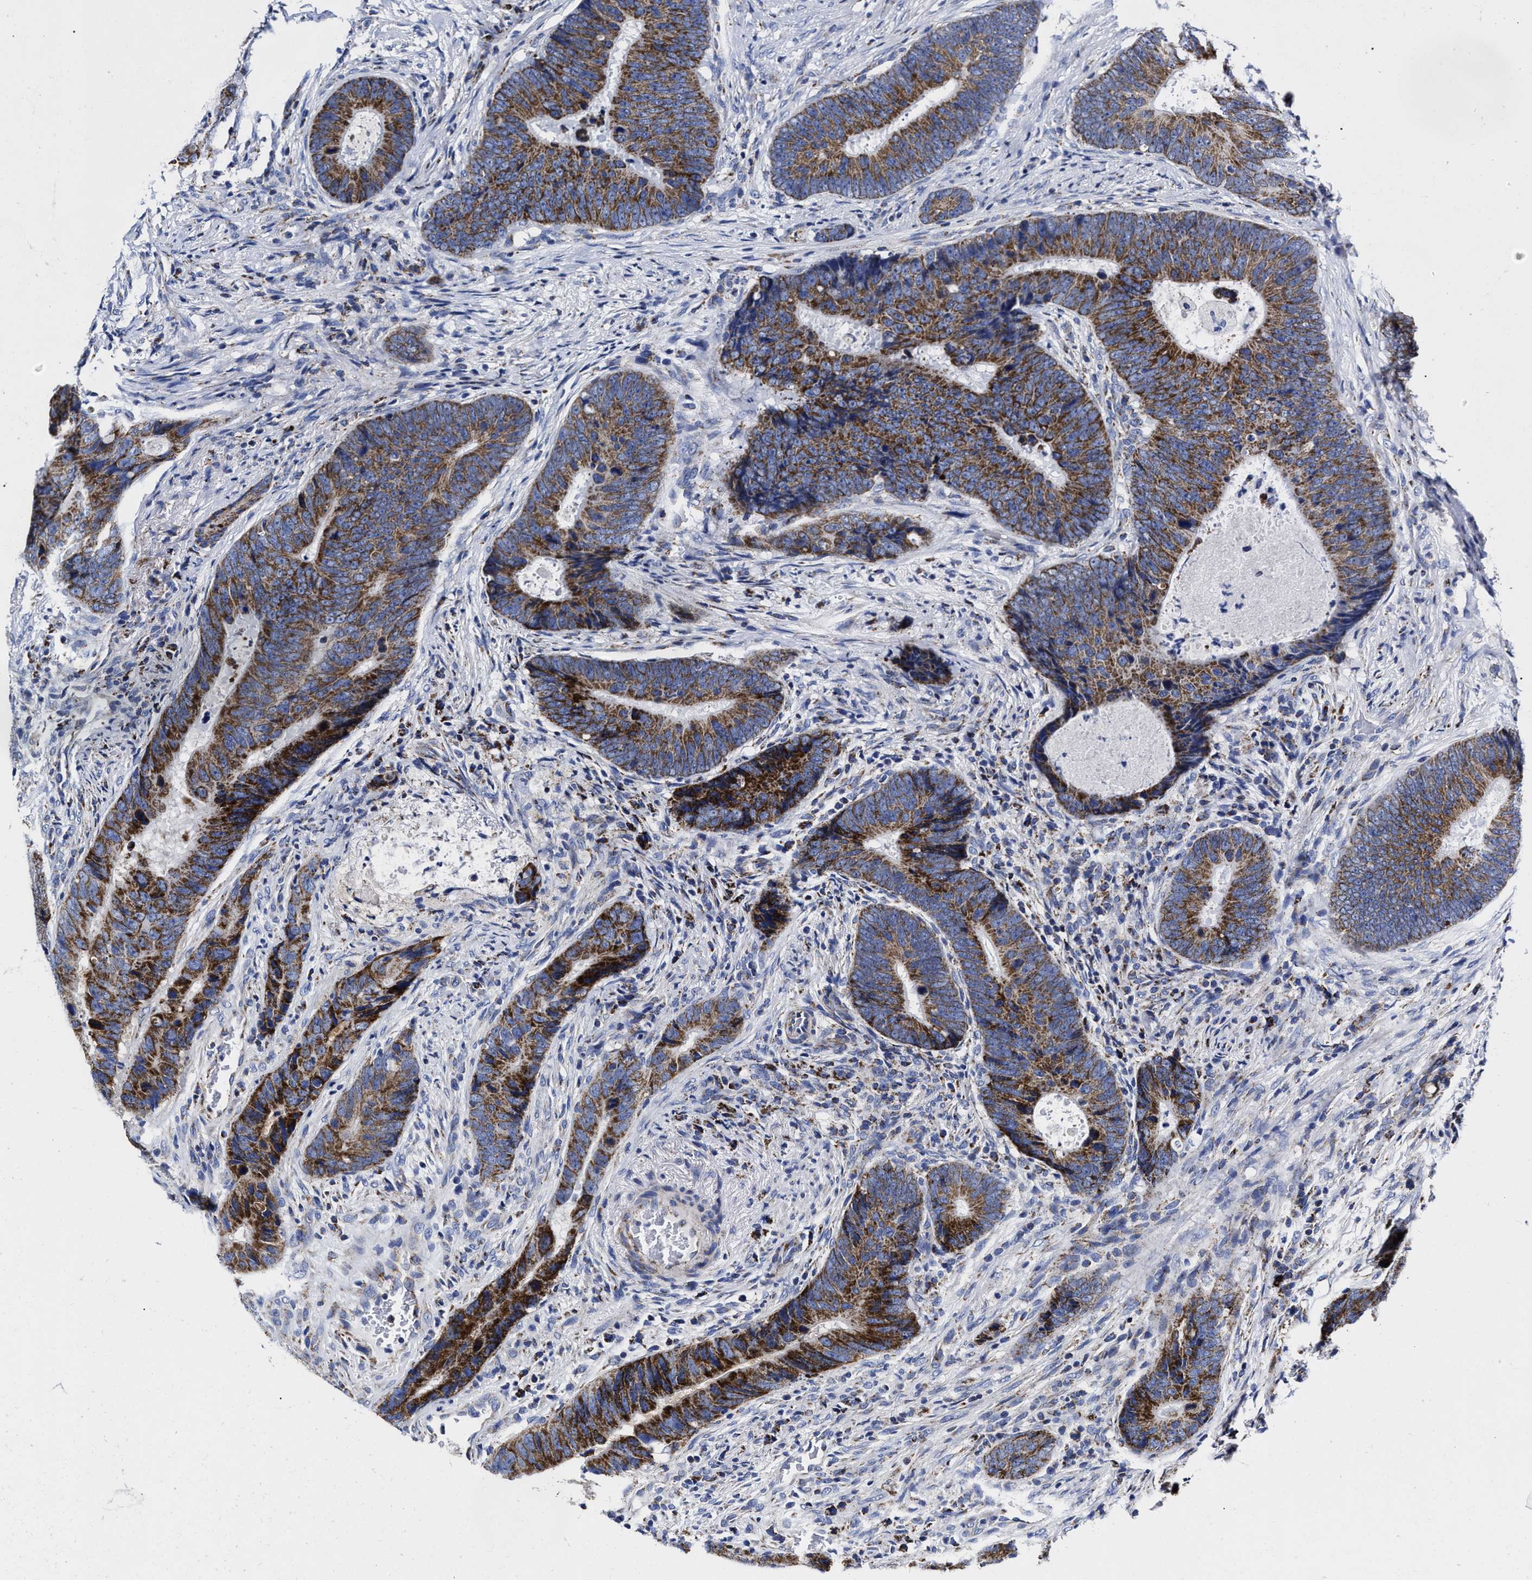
{"staining": {"intensity": "strong", "quantity": ">75%", "location": "cytoplasmic/membranous"}, "tissue": "colorectal cancer", "cell_type": "Tumor cells", "image_type": "cancer", "snomed": [{"axis": "morphology", "description": "Adenocarcinoma, NOS"}, {"axis": "topography", "description": "Colon"}], "caption": "The image reveals staining of adenocarcinoma (colorectal), revealing strong cytoplasmic/membranous protein staining (brown color) within tumor cells.", "gene": "HINT2", "patient": {"sex": "male", "age": 56}}